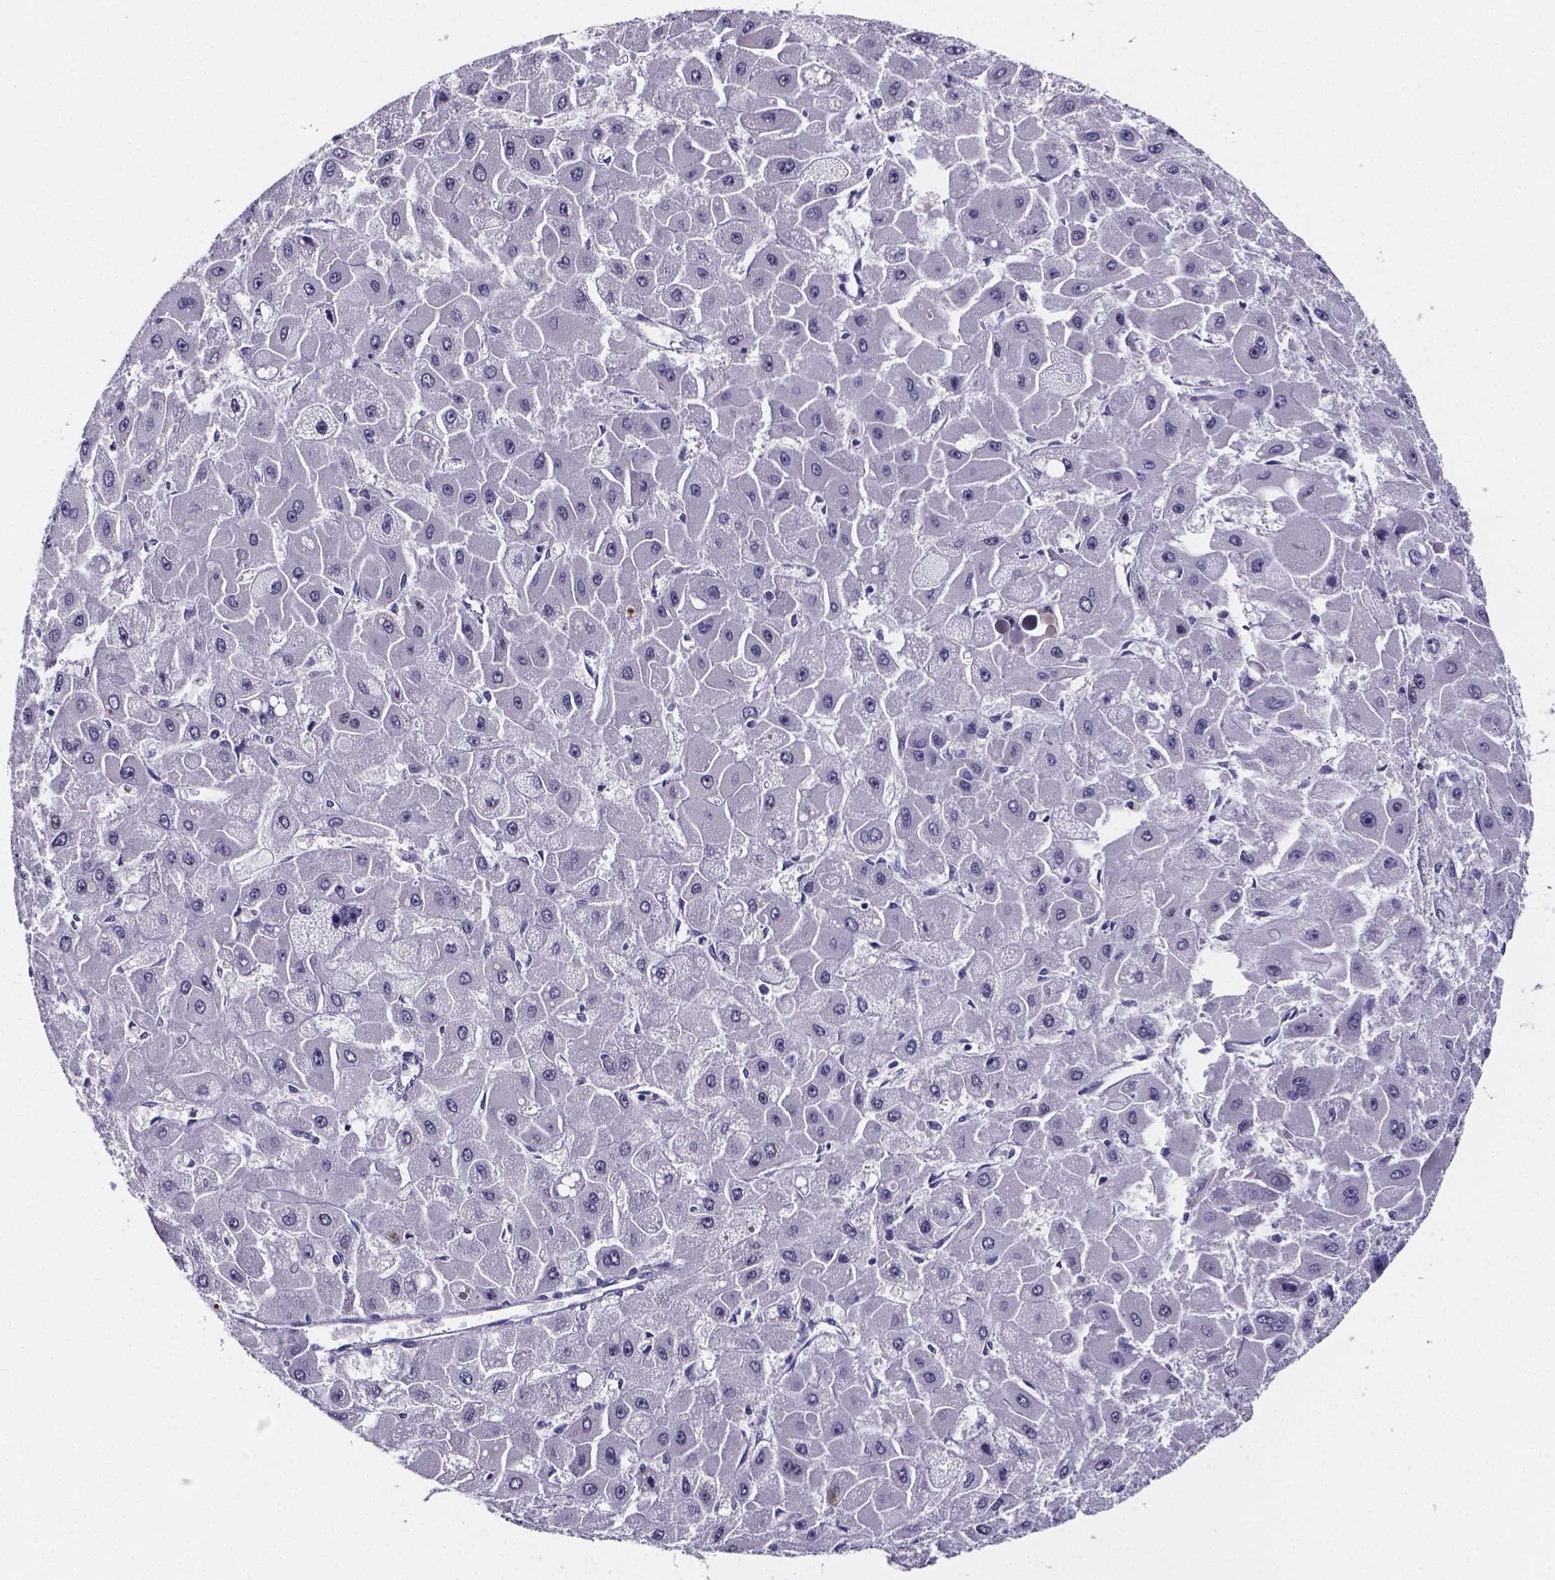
{"staining": {"intensity": "negative", "quantity": "none", "location": "none"}, "tissue": "liver cancer", "cell_type": "Tumor cells", "image_type": "cancer", "snomed": [{"axis": "morphology", "description": "Carcinoma, Hepatocellular, NOS"}, {"axis": "topography", "description": "Liver"}], "caption": "The IHC photomicrograph has no significant staining in tumor cells of liver cancer (hepatocellular carcinoma) tissue.", "gene": "IZUMO1", "patient": {"sex": "female", "age": 25}}